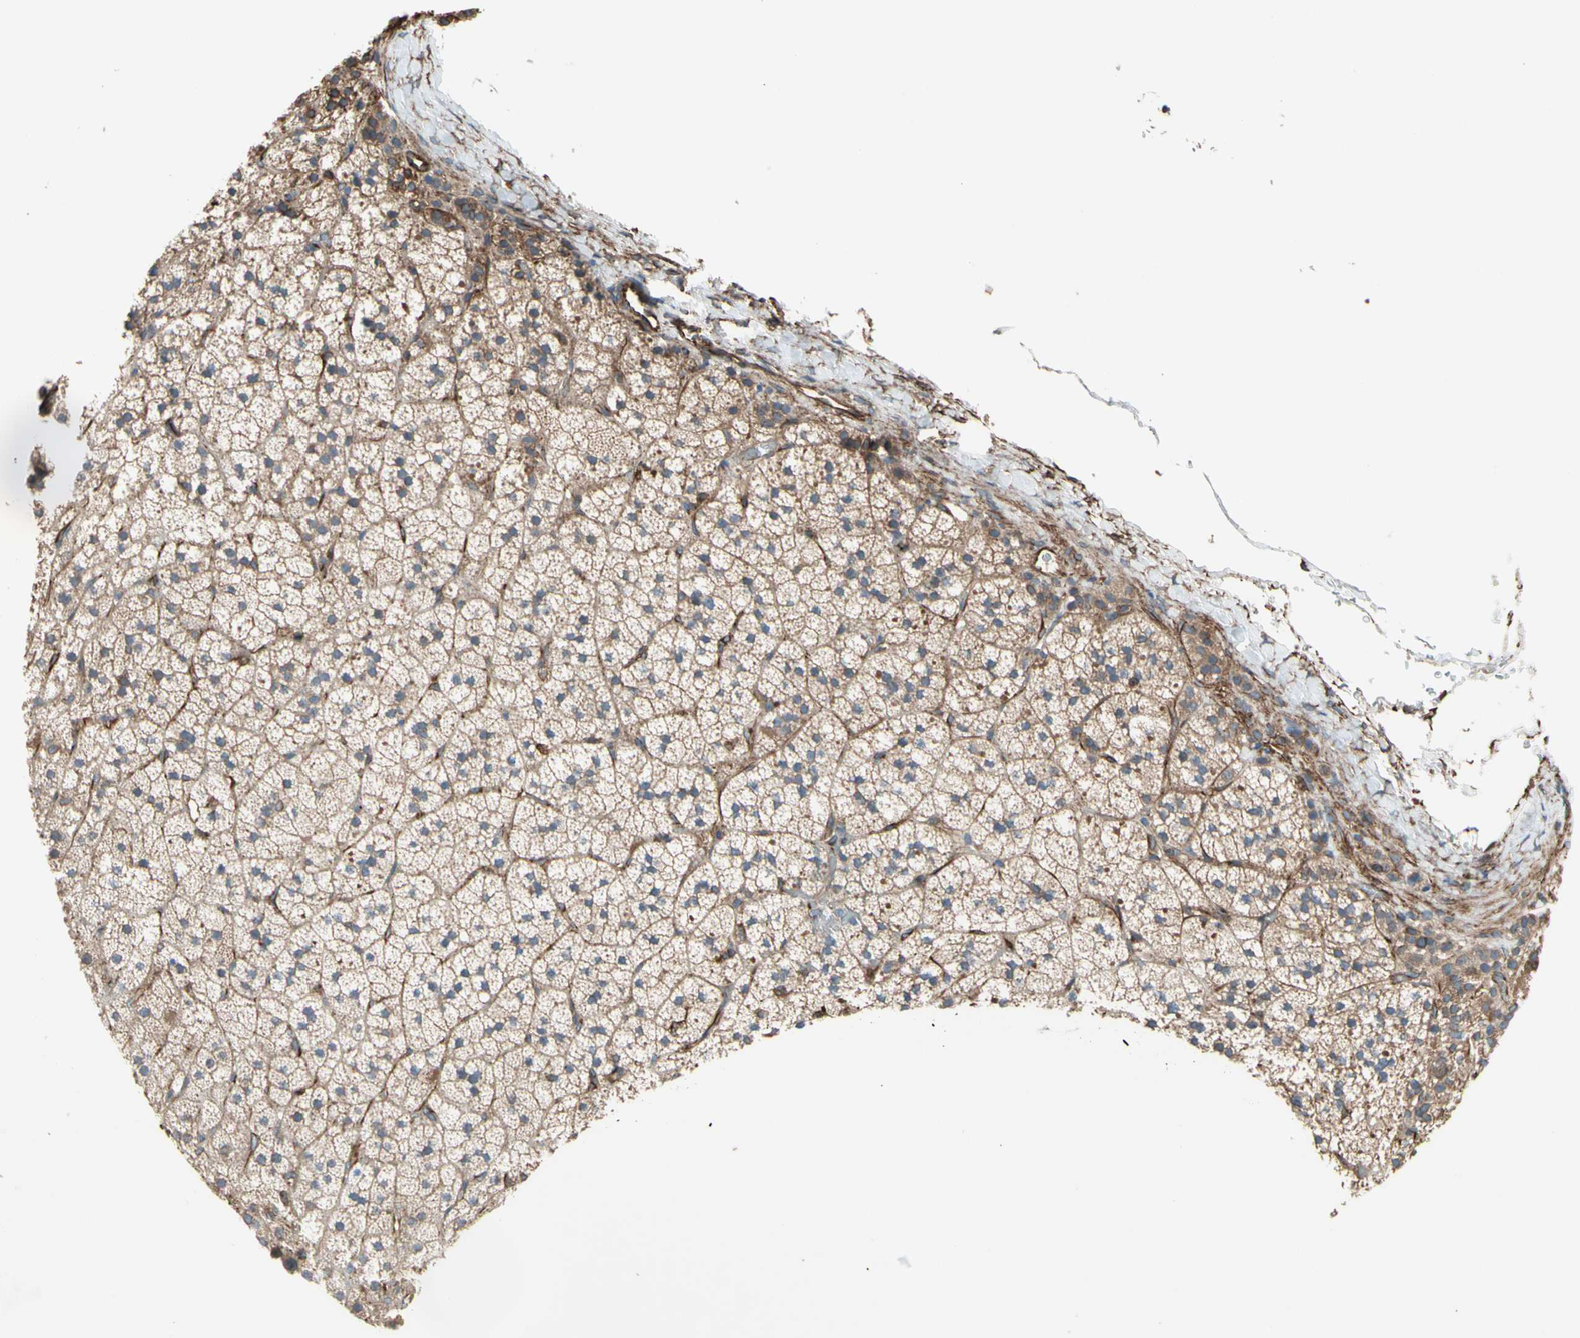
{"staining": {"intensity": "weak", "quantity": ">75%", "location": "cytoplasmic/membranous"}, "tissue": "adrenal gland", "cell_type": "Glandular cells", "image_type": "normal", "snomed": [{"axis": "morphology", "description": "Normal tissue, NOS"}, {"axis": "topography", "description": "Adrenal gland"}], "caption": "Weak cytoplasmic/membranous staining is seen in approximately >75% of glandular cells in benign adrenal gland. (Brightfield microscopy of DAB IHC at high magnification).", "gene": "TRAF2", "patient": {"sex": "male", "age": 35}}